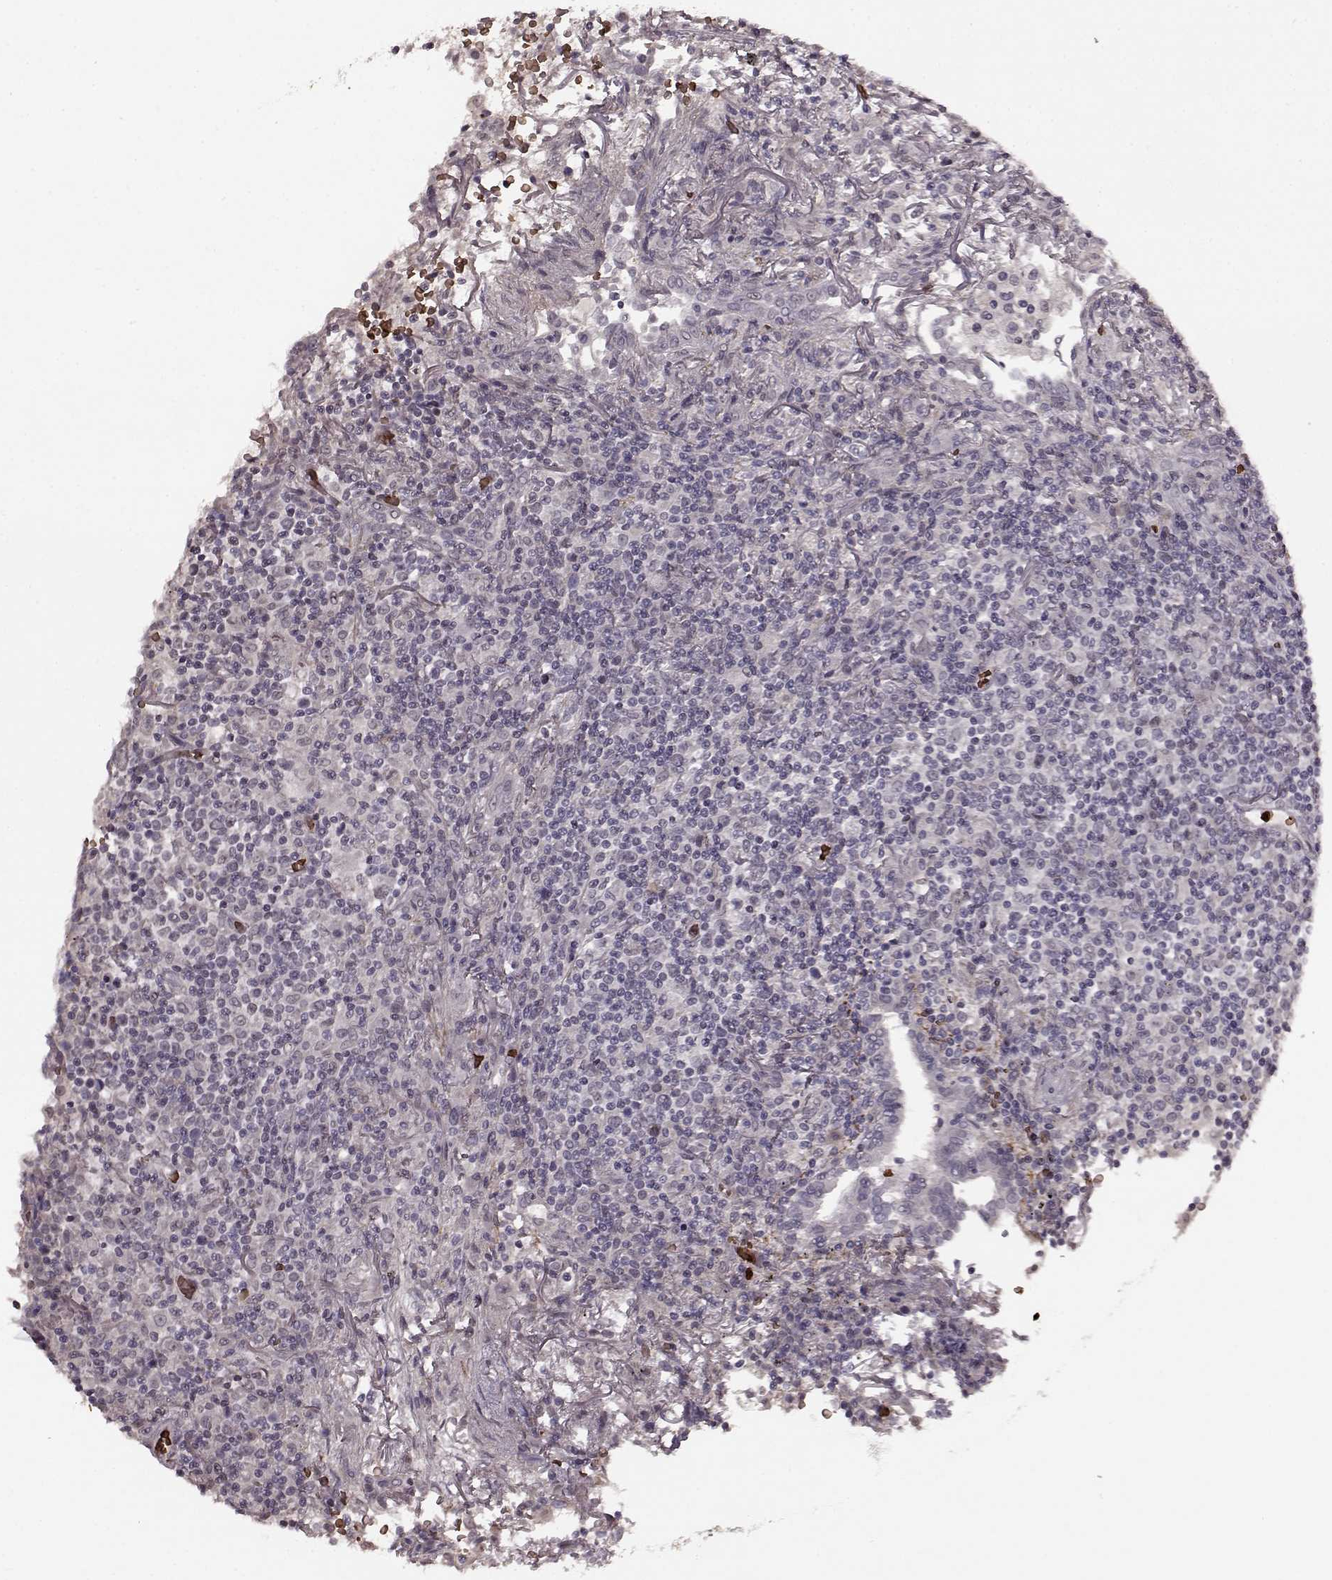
{"staining": {"intensity": "negative", "quantity": "none", "location": "none"}, "tissue": "lymphoma", "cell_type": "Tumor cells", "image_type": "cancer", "snomed": [{"axis": "morphology", "description": "Malignant lymphoma, non-Hodgkin's type, High grade"}, {"axis": "topography", "description": "Lung"}], "caption": "High-grade malignant lymphoma, non-Hodgkin's type was stained to show a protein in brown. There is no significant positivity in tumor cells.", "gene": "PROP1", "patient": {"sex": "male", "age": 79}}